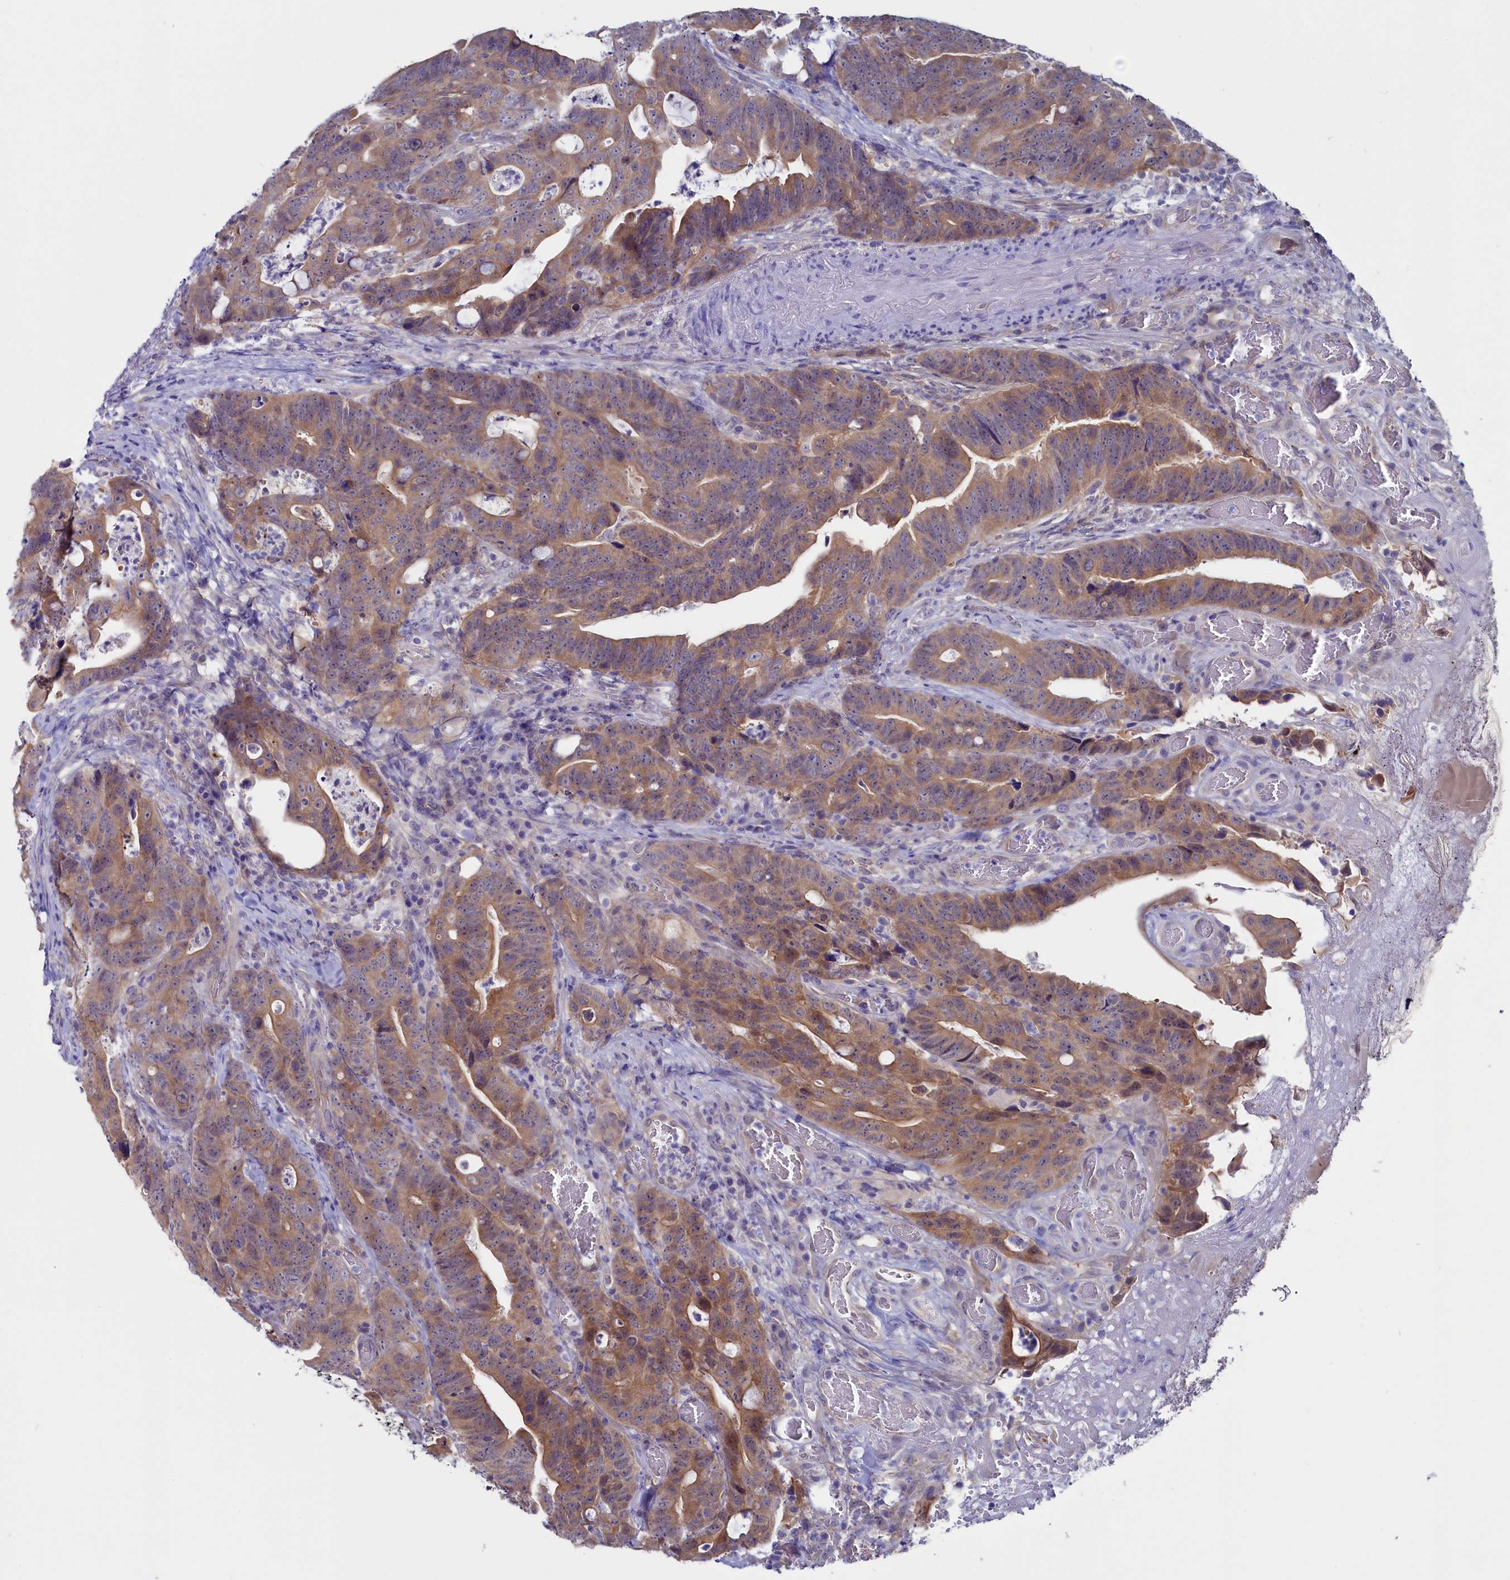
{"staining": {"intensity": "moderate", "quantity": ">75%", "location": "cytoplasmic/membranous"}, "tissue": "colorectal cancer", "cell_type": "Tumor cells", "image_type": "cancer", "snomed": [{"axis": "morphology", "description": "Adenocarcinoma, NOS"}, {"axis": "topography", "description": "Colon"}], "caption": "This is a micrograph of immunohistochemistry staining of adenocarcinoma (colorectal), which shows moderate staining in the cytoplasmic/membranous of tumor cells.", "gene": "CIAPIN1", "patient": {"sex": "female", "age": 82}}